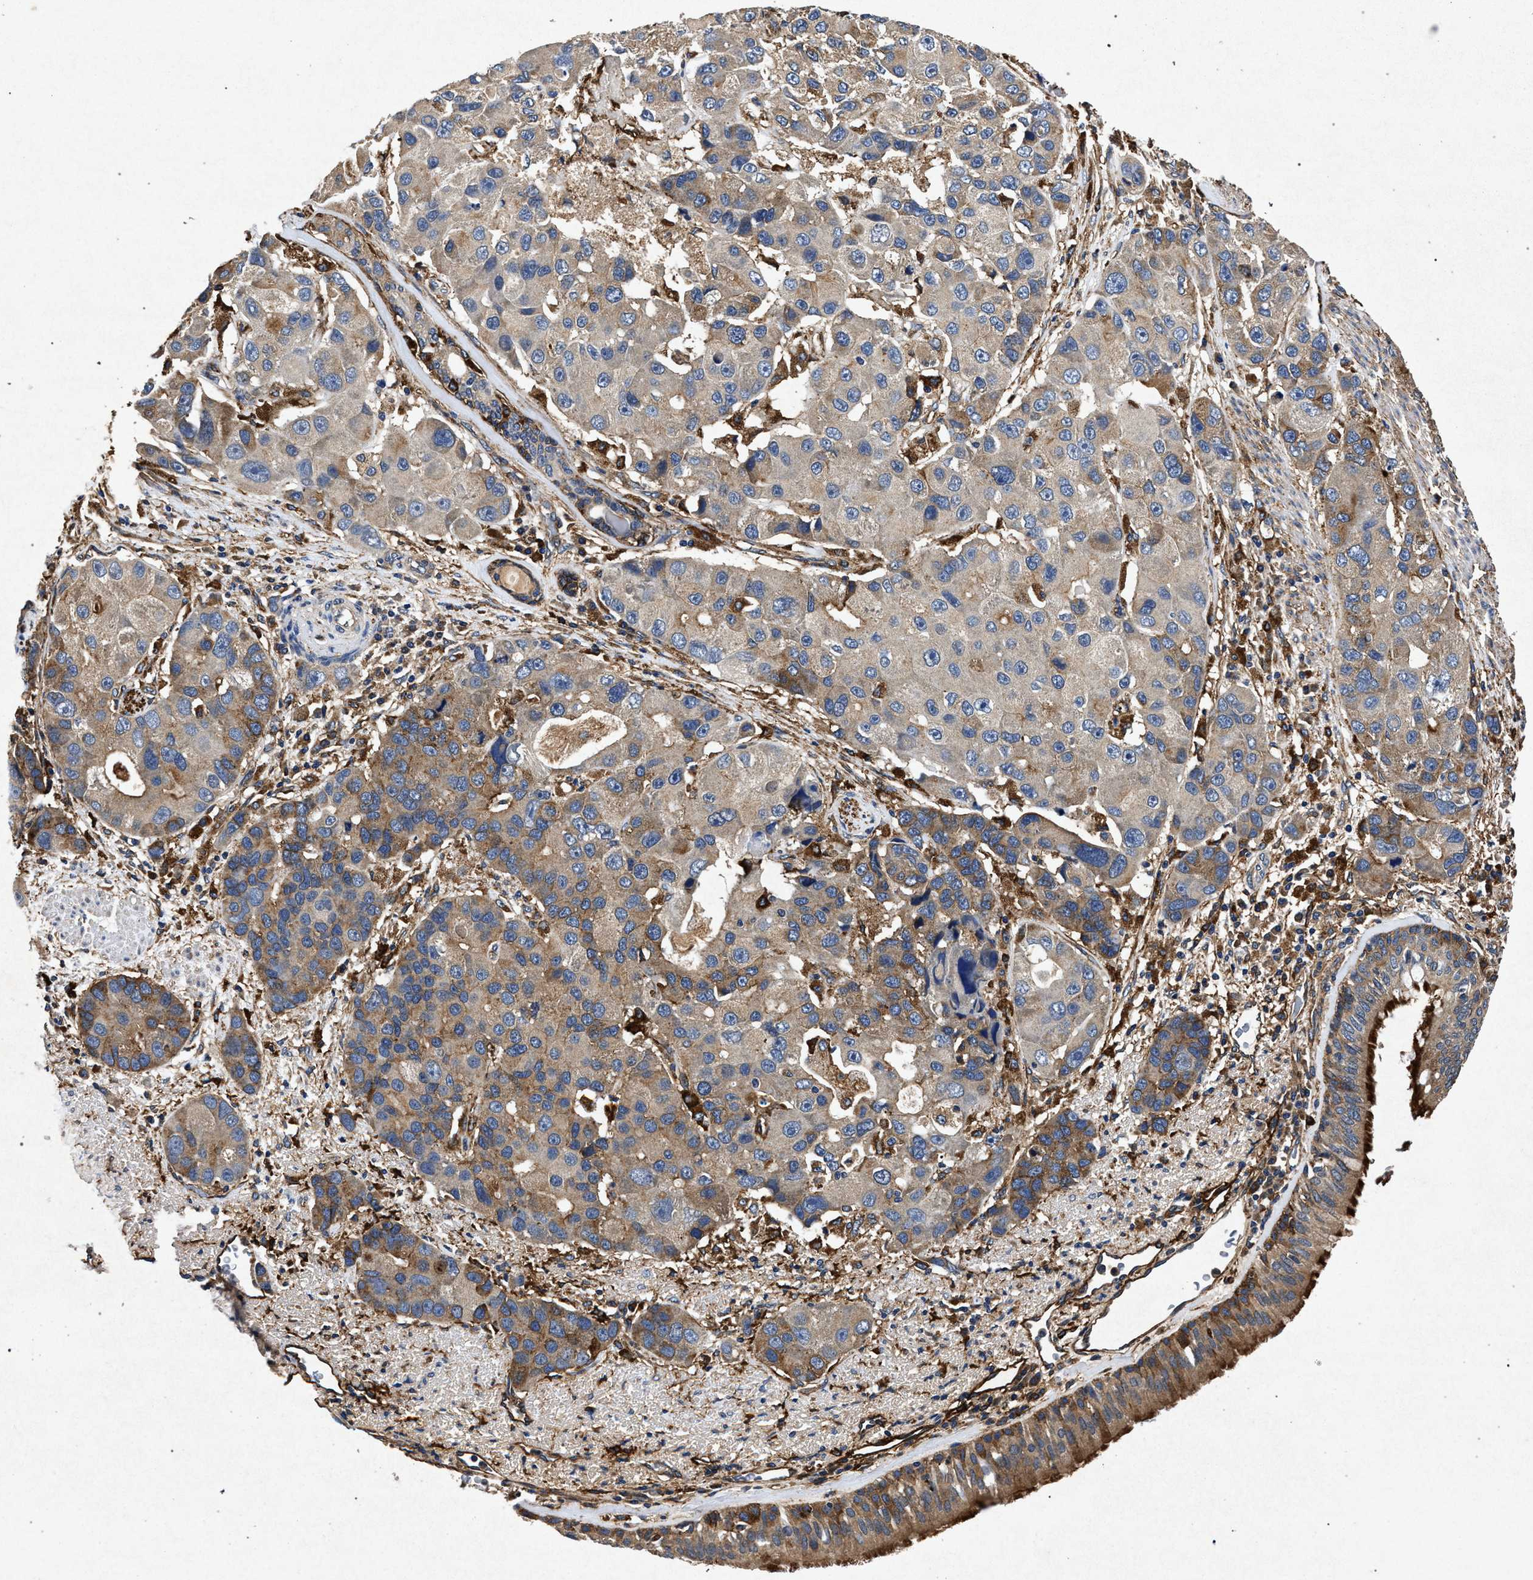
{"staining": {"intensity": "moderate", "quantity": ">75%", "location": "cytoplasmic/membranous"}, "tissue": "bronchus", "cell_type": "Respiratory epithelial cells", "image_type": "normal", "snomed": [{"axis": "morphology", "description": "Normal tissue, NOS"}, {"axis": "morphology", "description": "Adenocarcinoma, NOS"}, {"axis": "morphology", "description": "Adenocarcinoma, metastatic, NOS"}, {"axis": "topography", "description": "Lymph node"}, {"axis": "topography", "description": "Bronchus"}, {"axis": "topography", "description": "Lung"}], "caption": "The histopathology image reveals immunohistochemical staining of normal bronchus. There is moderate cytoplasmic/membranous staining is seen in about >75% of respiratory epithelial cells. (brown staining indicates protein expression, while blue staining denotes nuclei).", "gene": "MARCKS", "patient": {"sex": "female", "age": 54}}